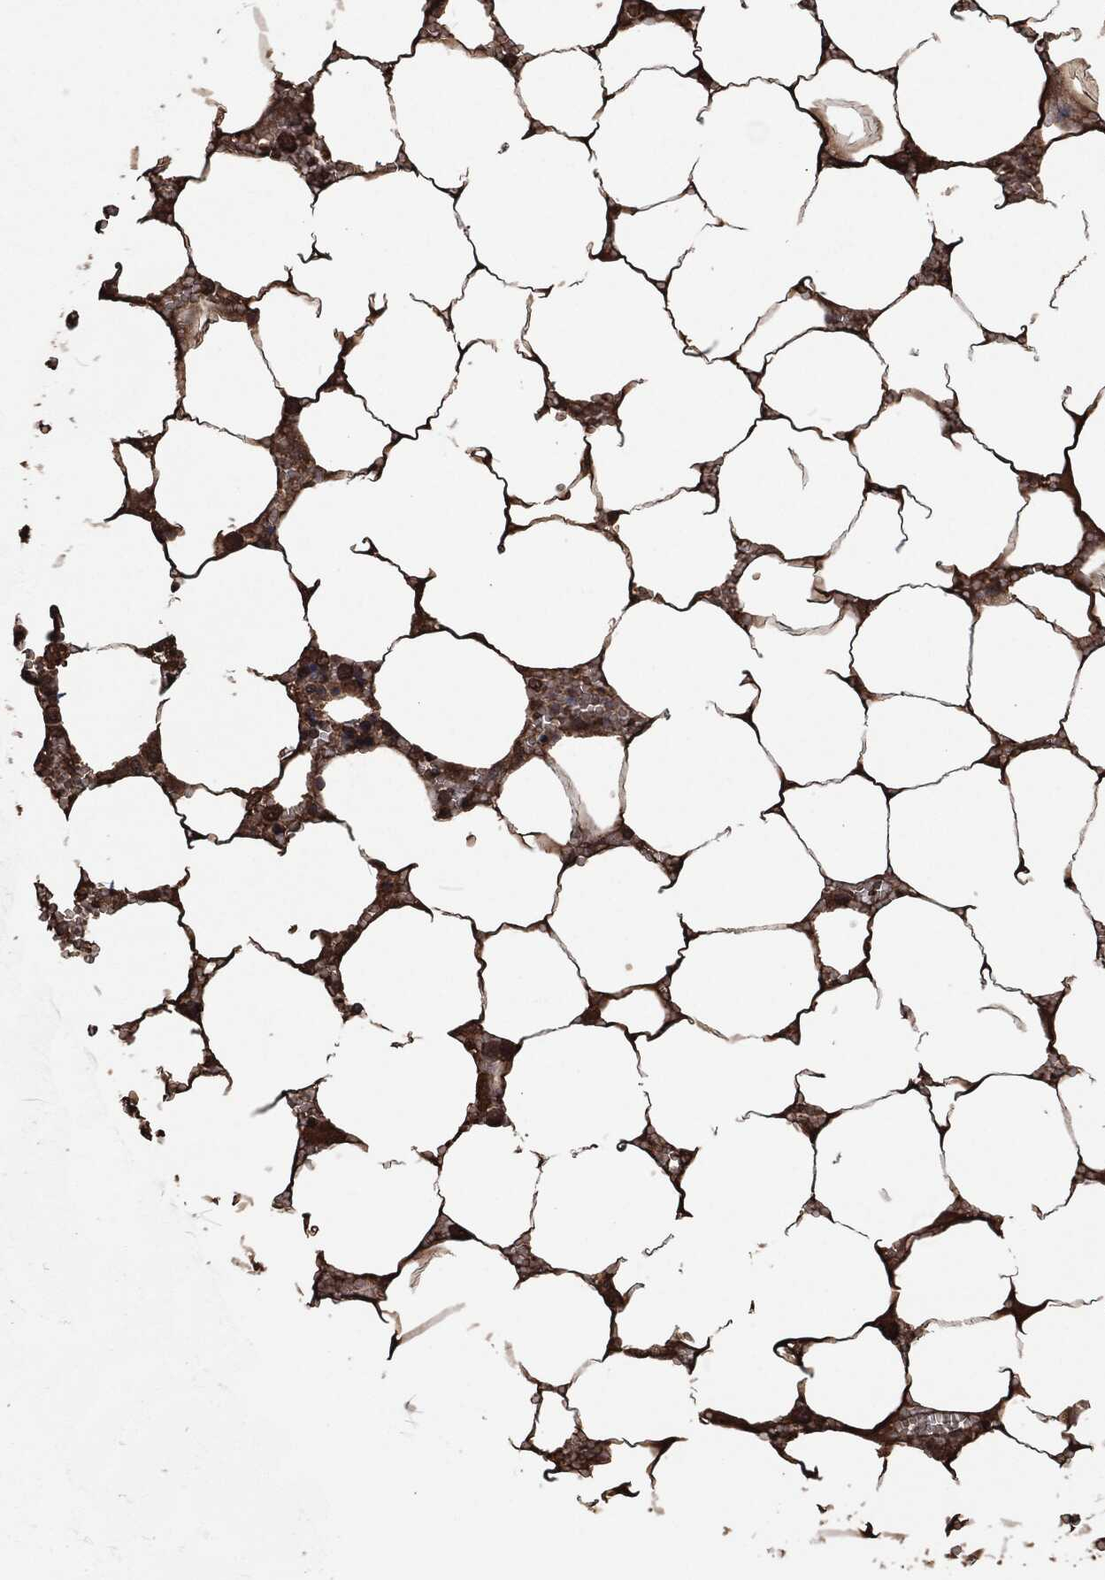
{"staining": {"intensity": "moderate", "quantity": ">75%", "location": "cytoplasmic/membranous"}, "tissue": "bone marrow", "cell_type": "Hematopoietic cells", "image_type": "normal", "snomed": [{"axis": "morphology", "description": "Normal tissue, NOS"}, {"axis": "topography", "description": "Bone marrow"}], "caption": "Bone marrow was stained to show a protein in brown. There is medium levels of moderate cytoplasmic/membranous expression in about >75% of hematopoietic cells. (Stains: DAB in brown, nuclei in blue, Microscopy: brightfield microscopy at high magnification).", "gene": "PRDX4", "patient": {"sex": "female", "age": 64}}